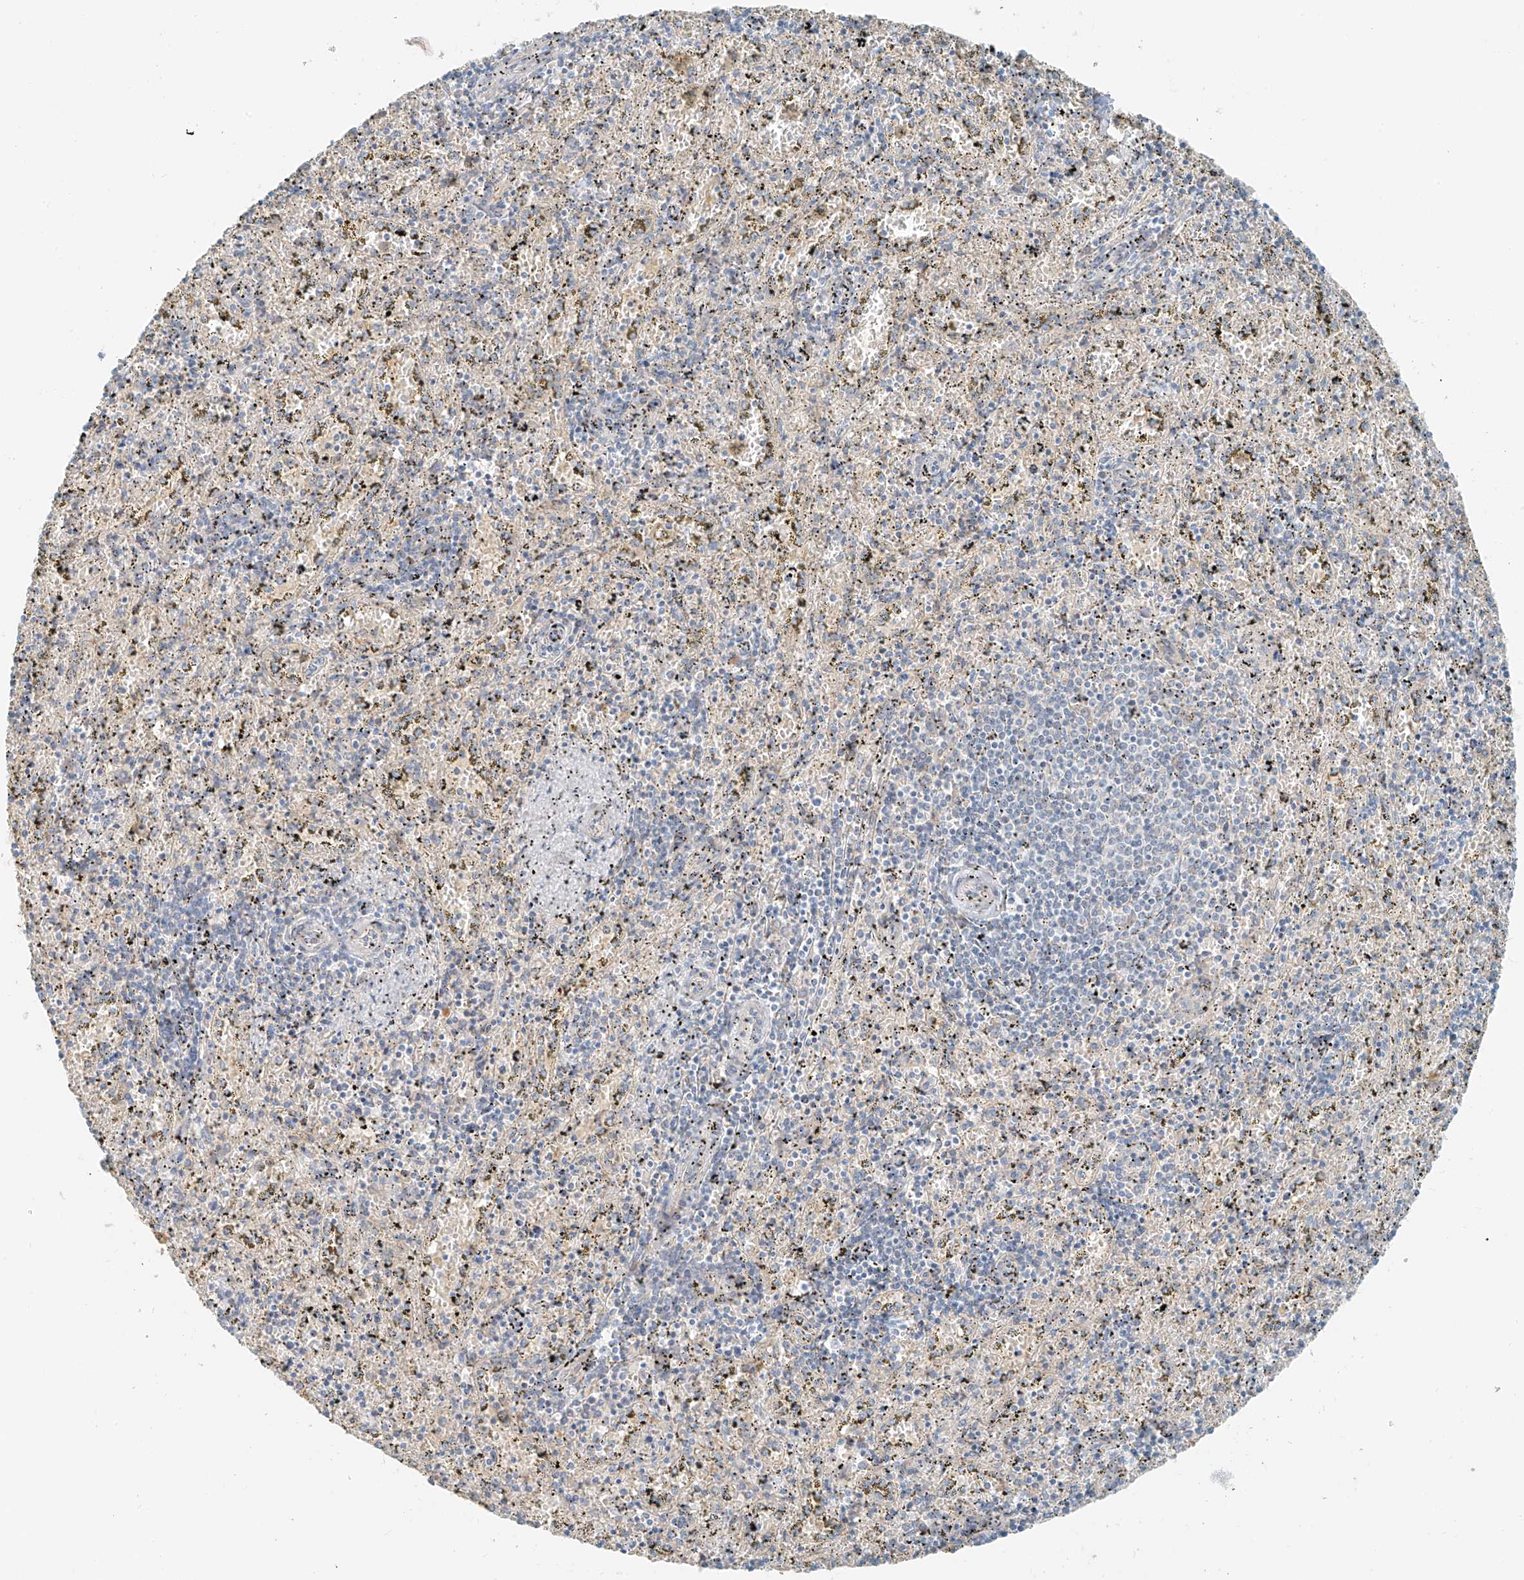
{"staining": {"intensity": "negative", "quantity": "none", "location": "none"}, "tissue": "spleen", "cell_type": "Cells in red pulp", "image_type": "normal", "snomed": [{"axis": "morphology", "description": "Normal tissue, NOS"}, {"axis": "topography", "description": "Spleen"}], "caption": "Cells in red pulp show no significant positivity in unremarkable spleen. (Stains: DAB immunohistochemistry (IHC) with hematoxylin counter stain, Microscopy: brightfield microscopy at high magnification).", "gene": "FSTL1", "patient": {"sex": "male", "age": 11}}